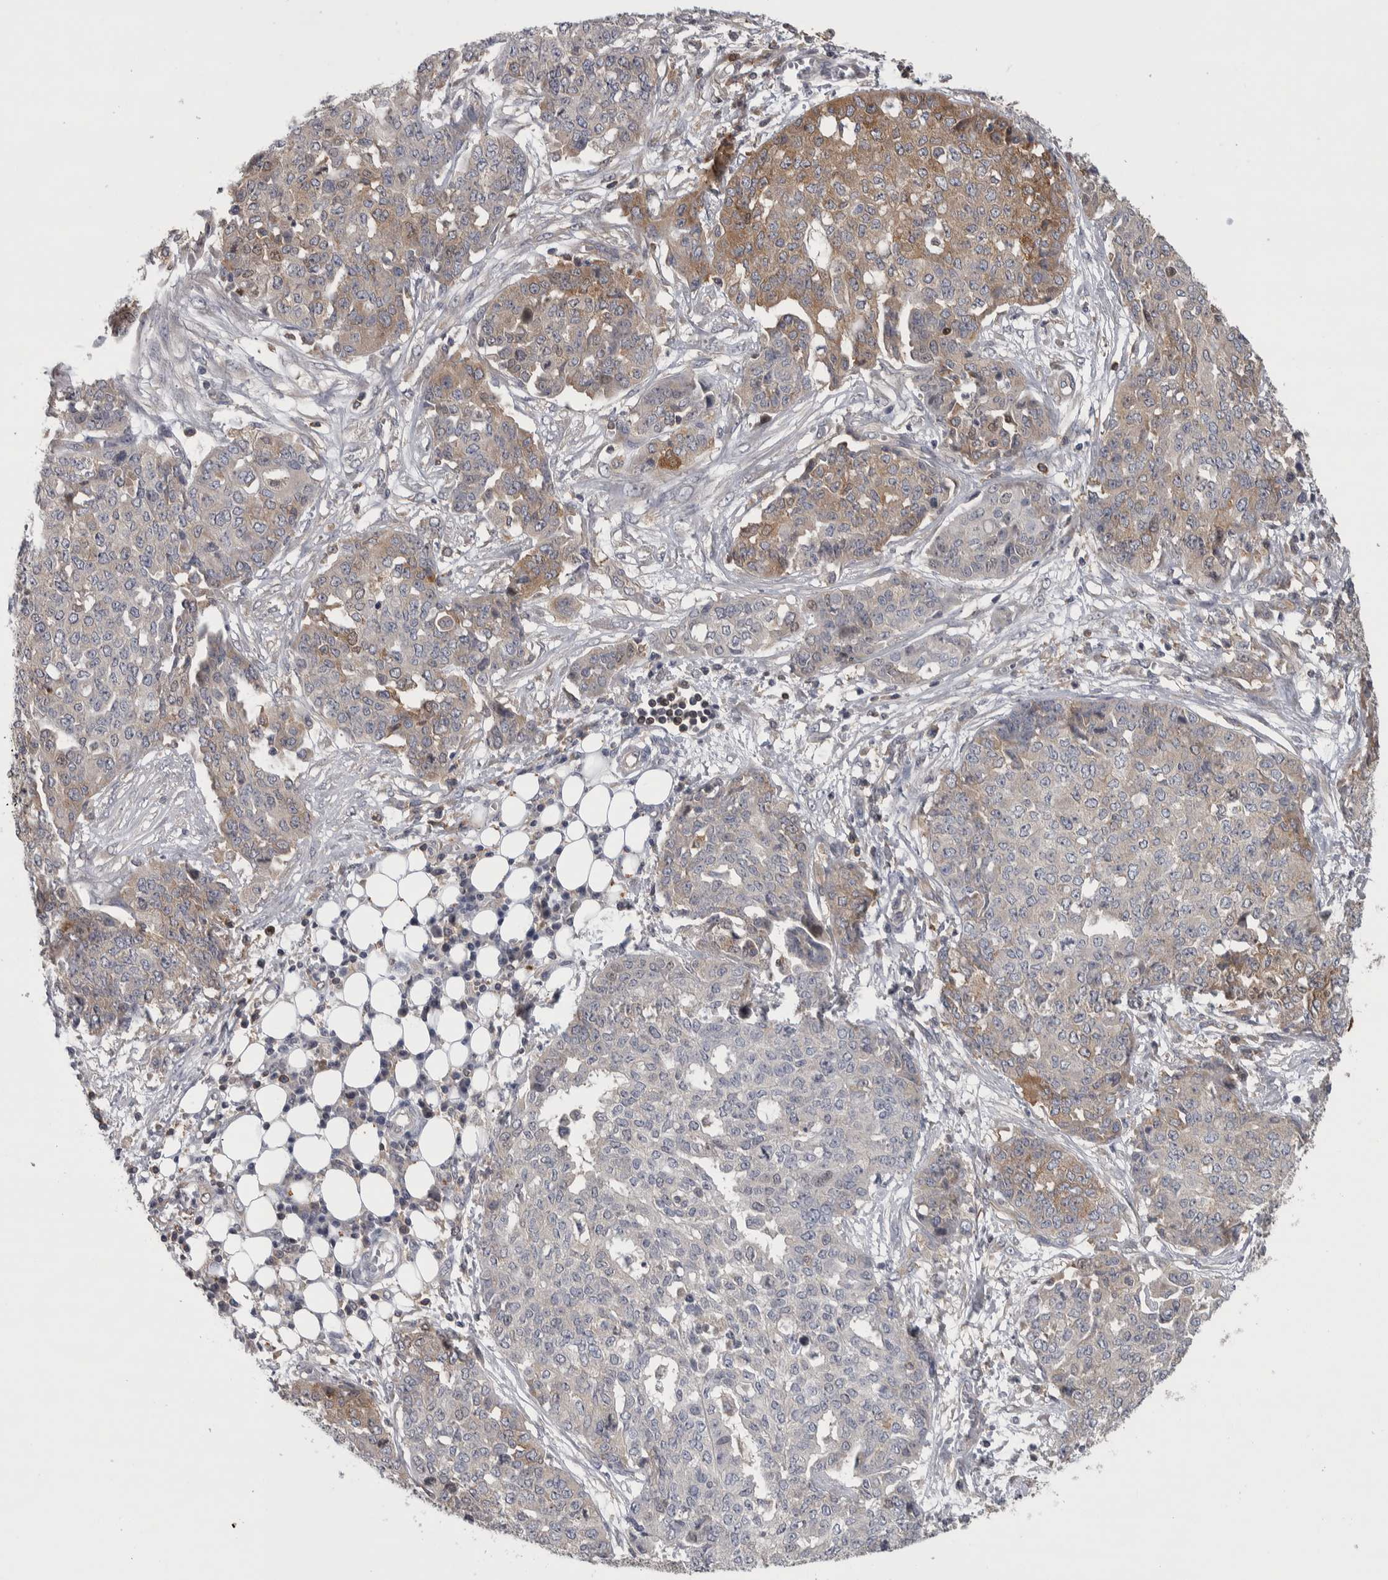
{"staining": {"intensity": "moderate", "quantity": "25%-75%", "location": "cytoplasmic/membranous"}, "tissue": "ovarian cancer", "cell_type": "Tumor cells", "image_type": "cancer", "snomed": [{"axis": "morphology", "description": "Cystadenocarcinoma, serous, NOS"}, {"axis": "topography", "description": "Soft tissue"}, {"axis": "topography", "description": "Ovary"}], "caption": "Immunohistochemical staining of serous cystadenocarcinoma (ovarian) exhibits medium levels of moderate cytoplasmic/membranous expression in about 25%-75% of tumor cells.", "gene": "NFKB2", "patient": {"sex": "female", "age": 57}}